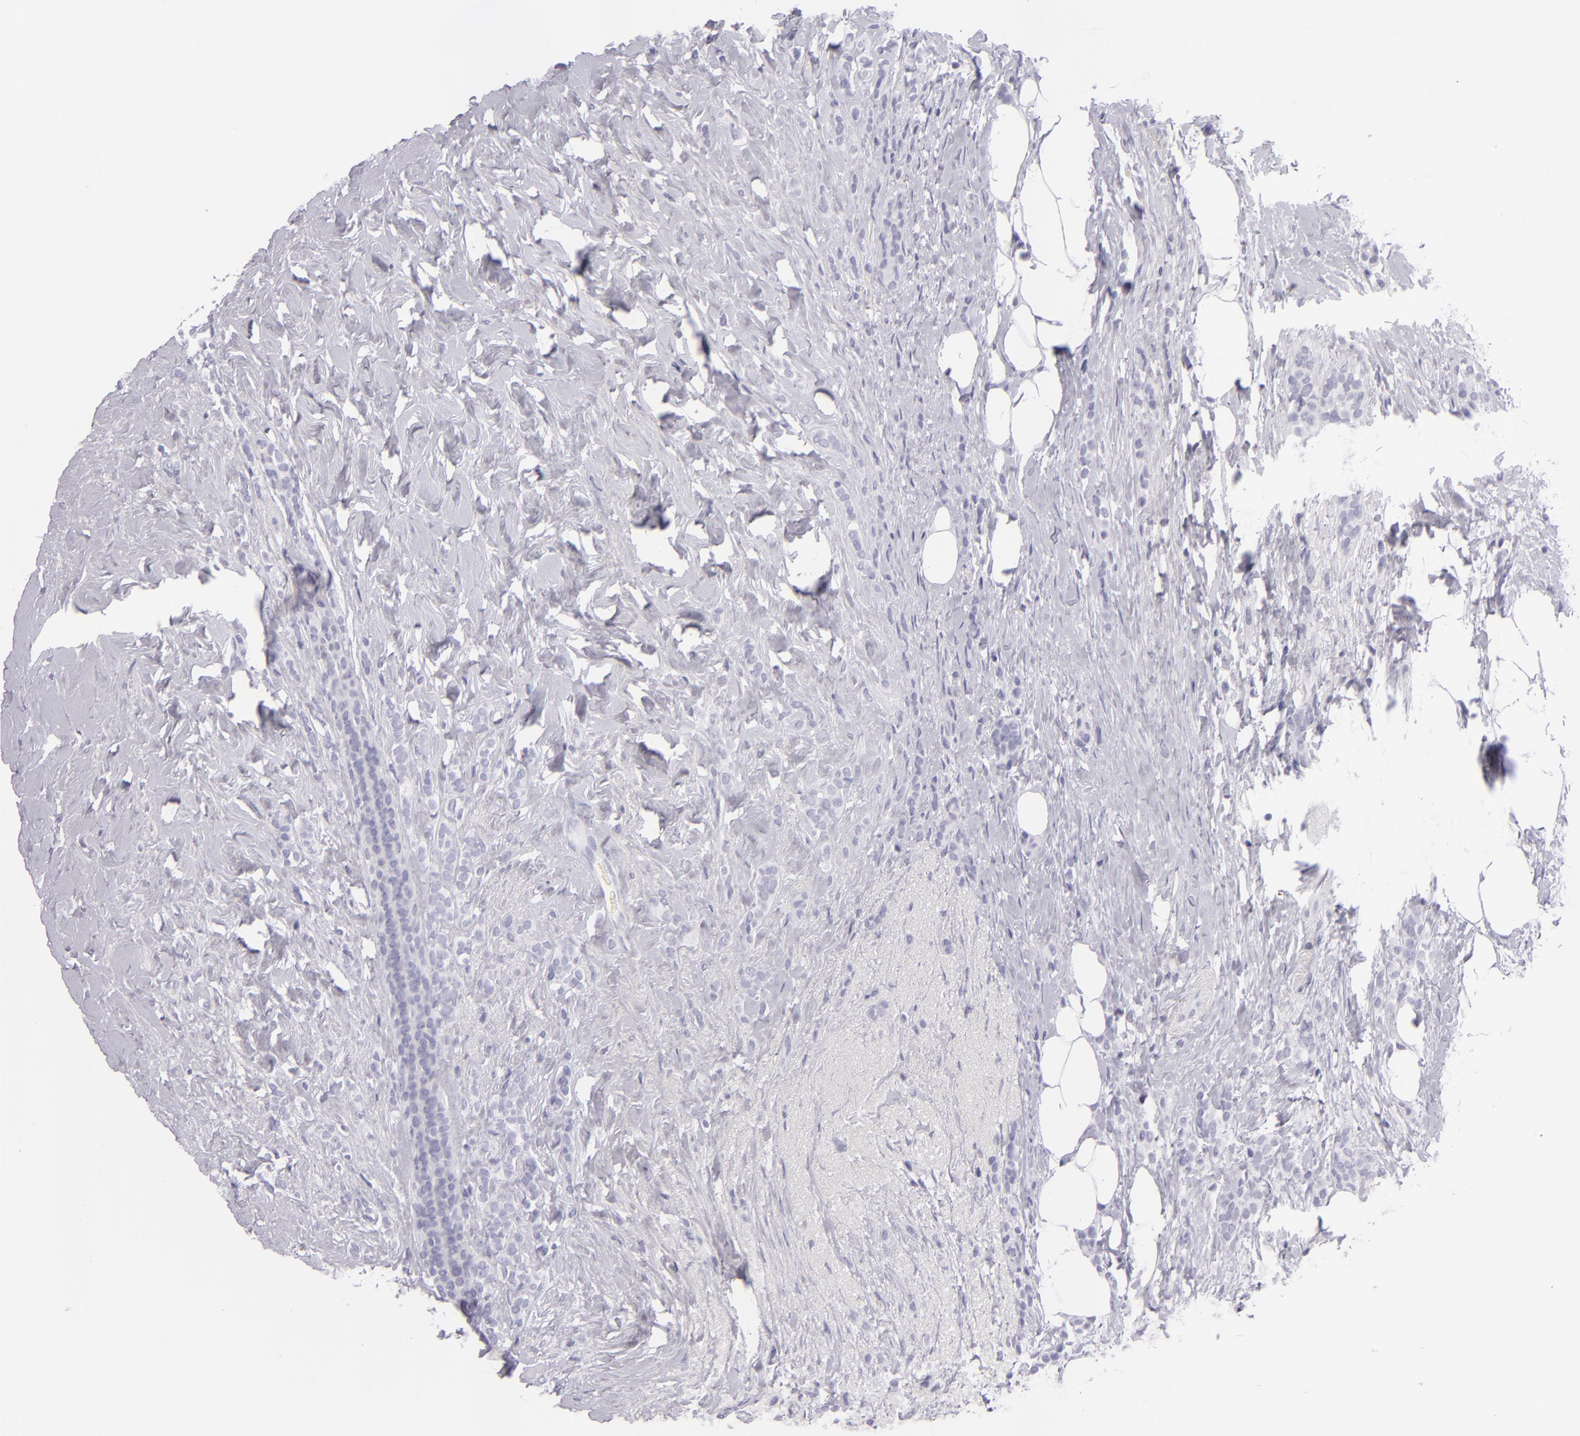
{"staining": {"intensity": "negative", "quantity": "none", "location": "none"}, "tissue": "breast cancer", "cell_type": "Tumor cells", "image_type": "cancer", "snomed": [{"axis": "morphology", "description": "Lobular carcinoma"}, {"axis": "topography", "description": "Breast"}], "caption": "Immunohistochemistry (IHC) photomicrograph of breast lobular carcinoma stained for a protein (brown), which displays no expression in tumor cells.", "gene": "VIL1", "patient": {"sex": "female", "age": 56}}